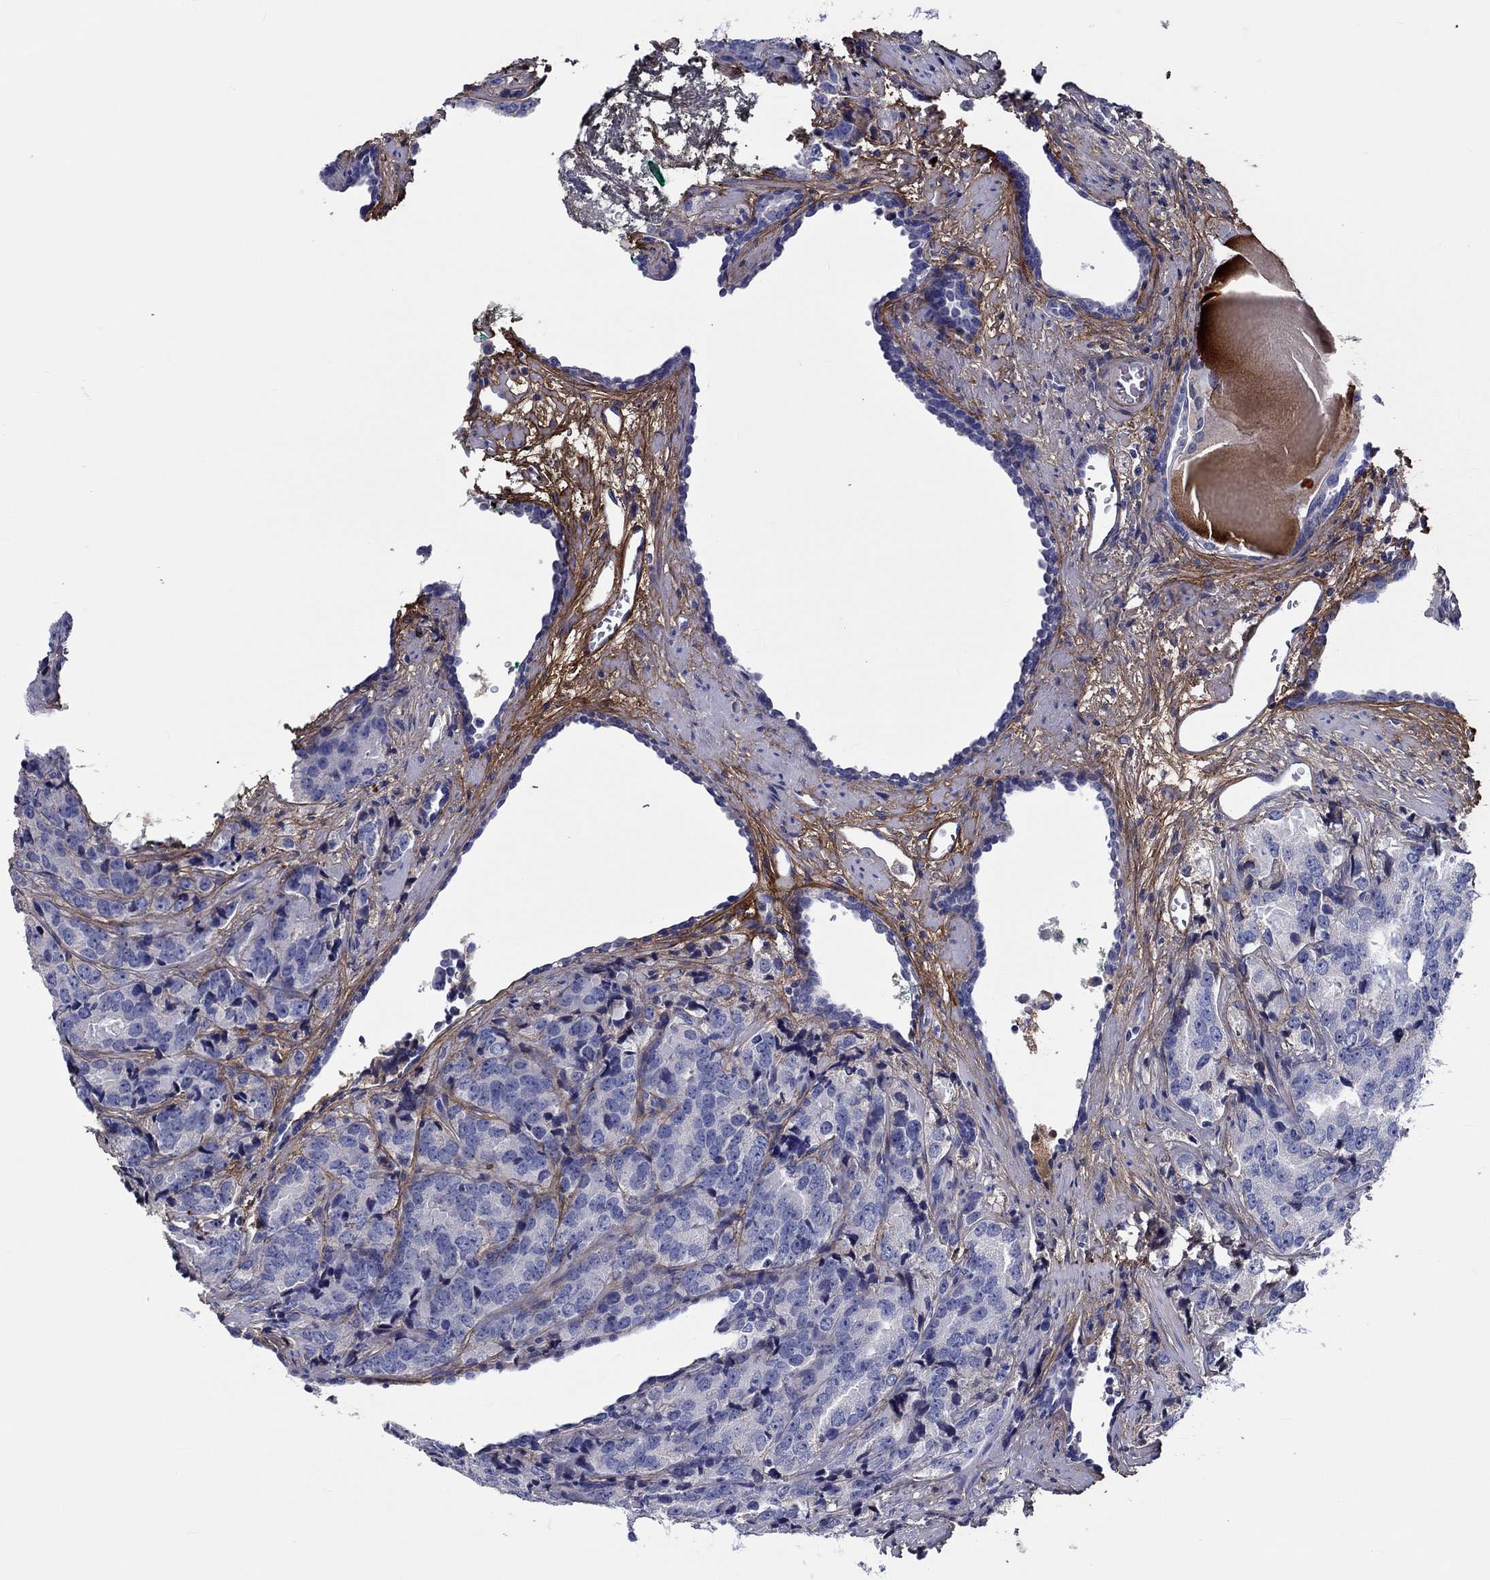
{"staining": {"intensity": "negative", "quantity": "none", "location": "none"}, "tissue": "prostate cancer", "cell_type": "Tumor cells", "image_type": "cancer", "snomed": [{"axis": "morphology", "description": "Adenocarcinoma, NOS"}, {"axis": "topography", "description": "Prostate"}], "caption": "High magnification brightfield microscopy of adenocarcinoma (prostate) stained with DAB (3,3'-diaminobenzidine) (brown) and counterstained with hematoxylin (blue): tumor cells show no significant expression. (Brightfield microscopy of DAB (3,3'-diaminobenzidine) immunohistochemistry at high magnification).", "gene": "TGFBI", "patient": {"sex": "male", "age": 71}}